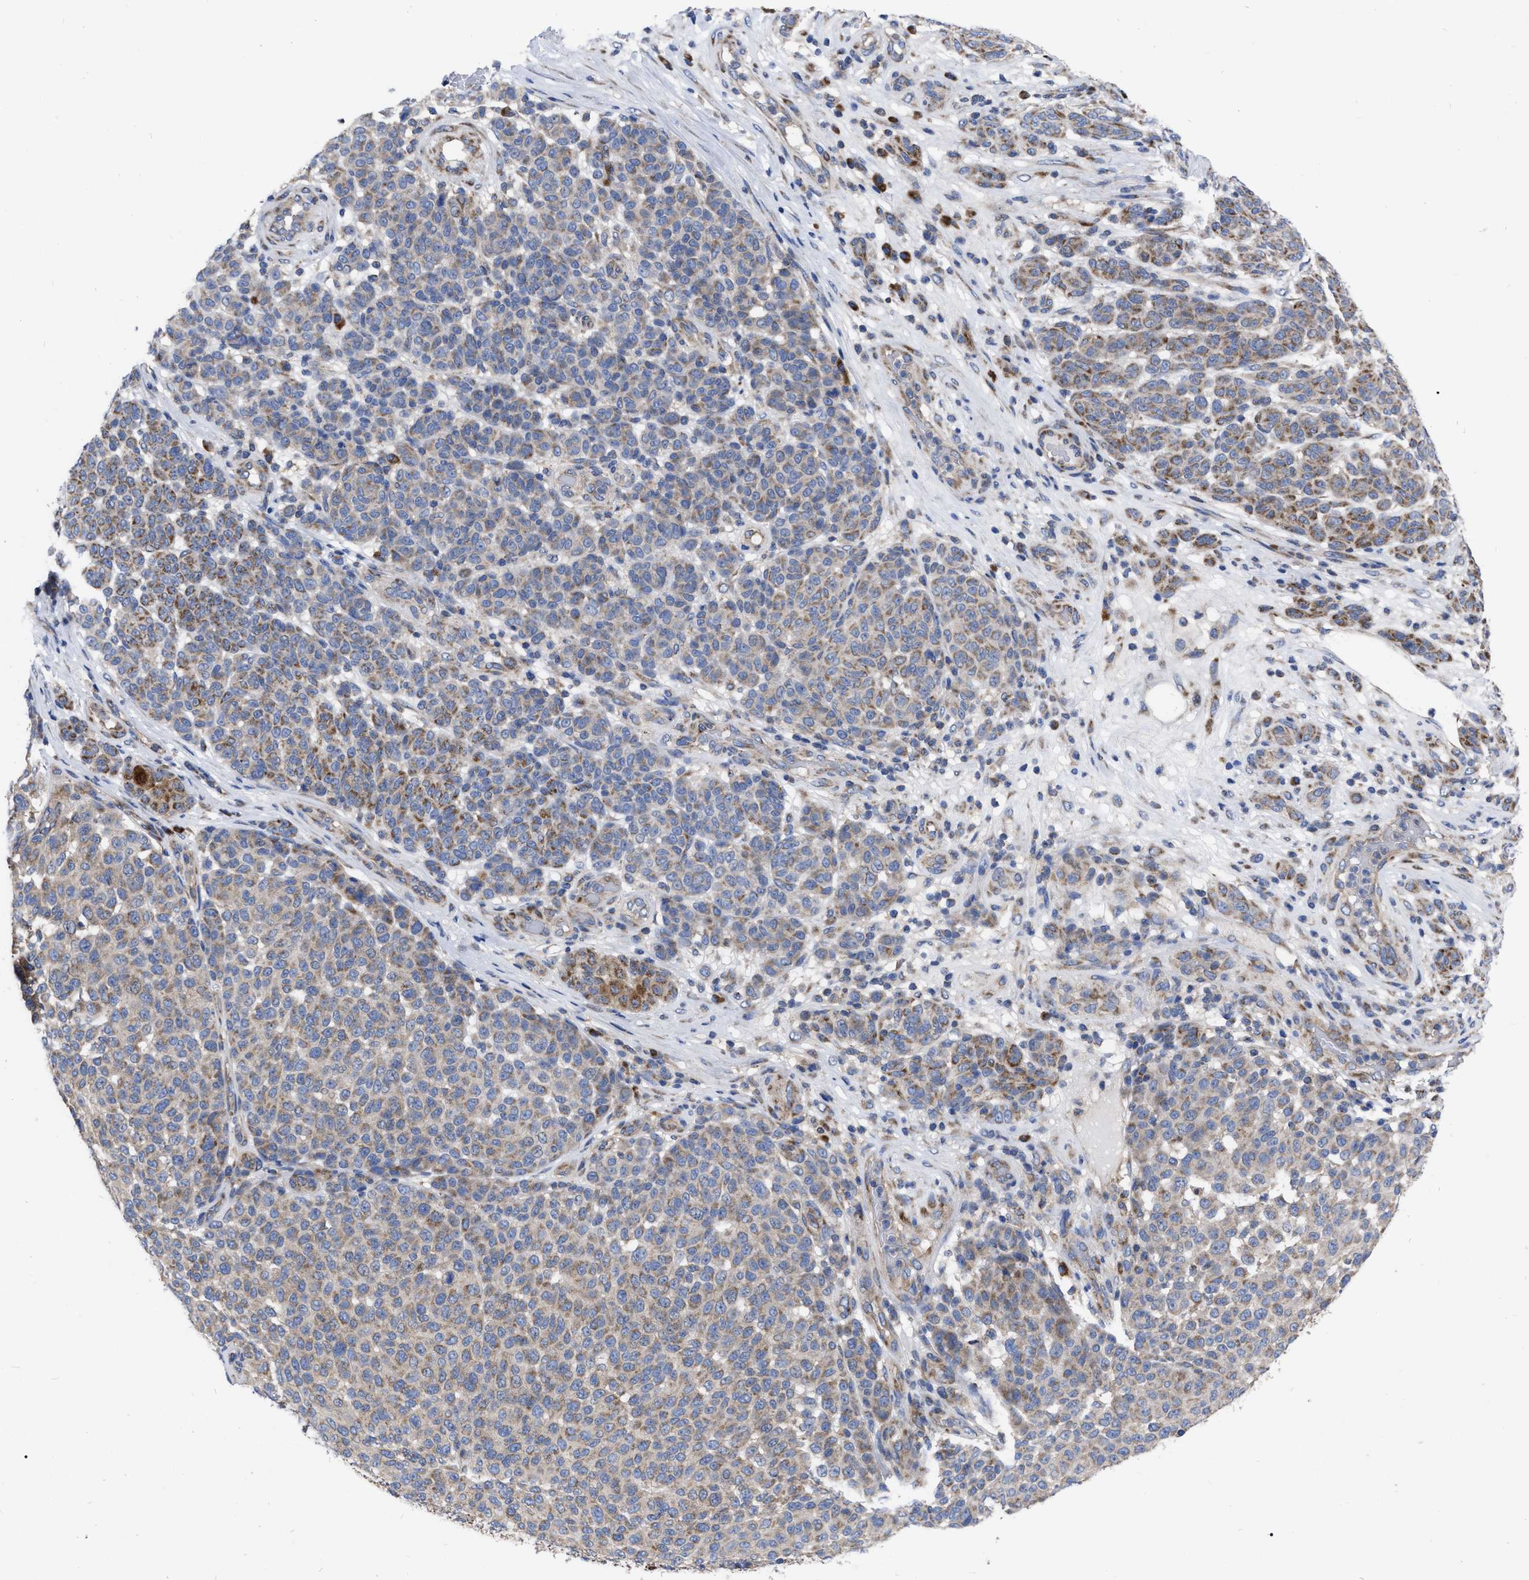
{"staining": {"intensity": "moderate", "quantity": ">75%", "location": "cytoplasmic/membranous"}, "tissue": "melanoma", "cell_type": "Tumor cells", "image_type": "cancer", "snomed": [{"axis": "morphology", "description": "Malignant melanoma, NOS"}, {"axis": "topography", "description": "Skin"}], "caption": "Immunohistochemistry (IHC) of human melanoma demonstrates medium levels of moderate cytoplasmic/membranous positivity in approximately >75% of tumor cells. (Stains: DAB (3,3'-diaminobenzidine) in brown, nuclei in blue, Microscopy: brightfield microscopy at high magnification).", "gene": "CDKN2C", "patient": {"sex": "male", "age": 59}}